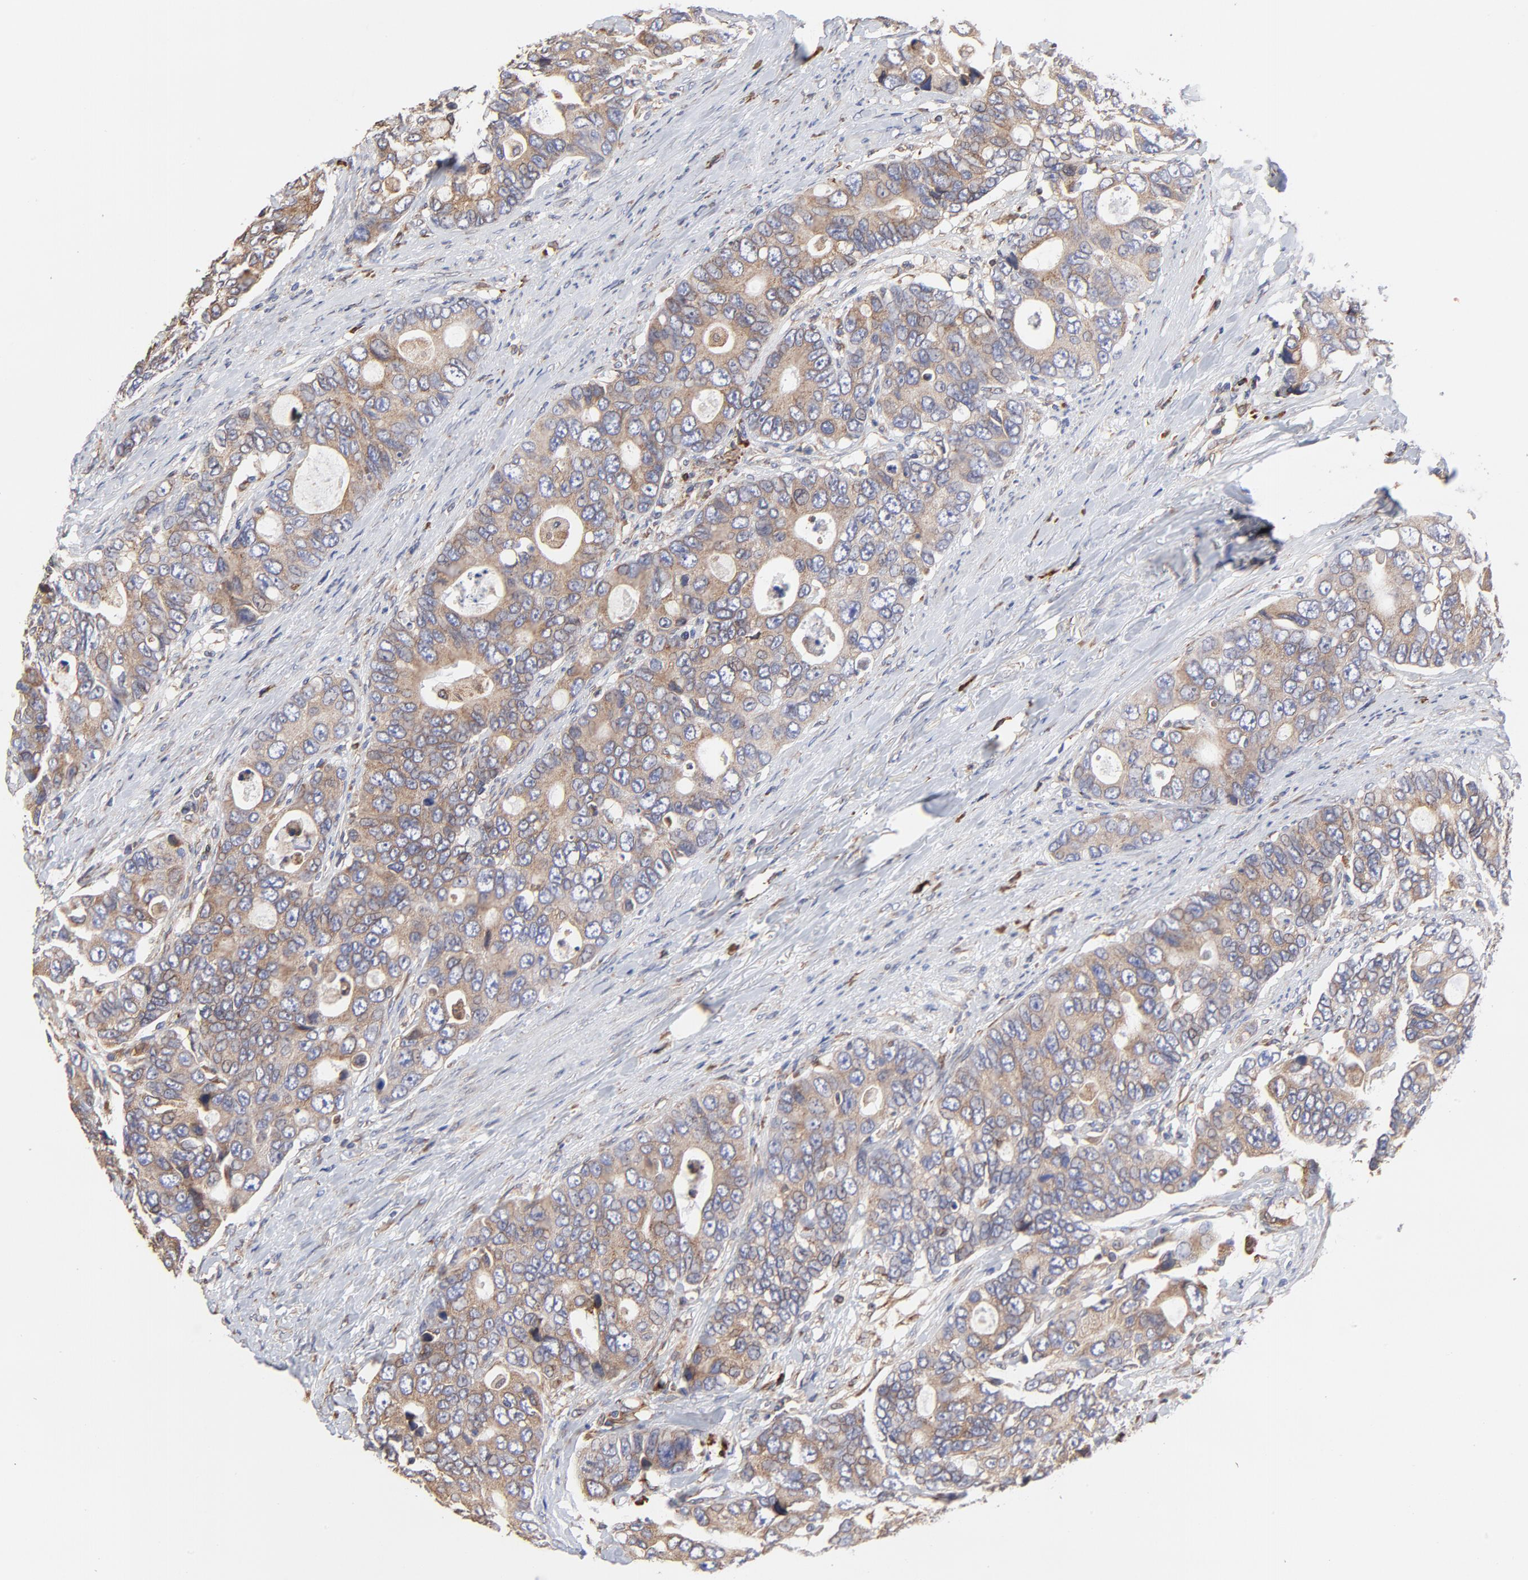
{"staining": {"intensity": "weak", "quantity": ">75%", "location": "cytoplasmic/membranous"}, "tissue": "colorectal cancer", "cell_type": "Tumor cells", "image_type": "cancer", "snomed": [{"axis": "morphology", "description": "Adenocarcinoma, NOS"}, {"axis": "topography", "description": "Rectum"}], "caption": "Weak cytoplasmic/membranous positivity is seen in about >75% of tumor cells in colorectal cancer (adenocarcinoma). Using DAB (3,3'-diaminobenzidine) (brown) and hematoxylin (blue) stains, captured at high magnification using brightfield microscopy.", "gene": "LMAN1", "patient": {"sex": "female", "age": 67}}